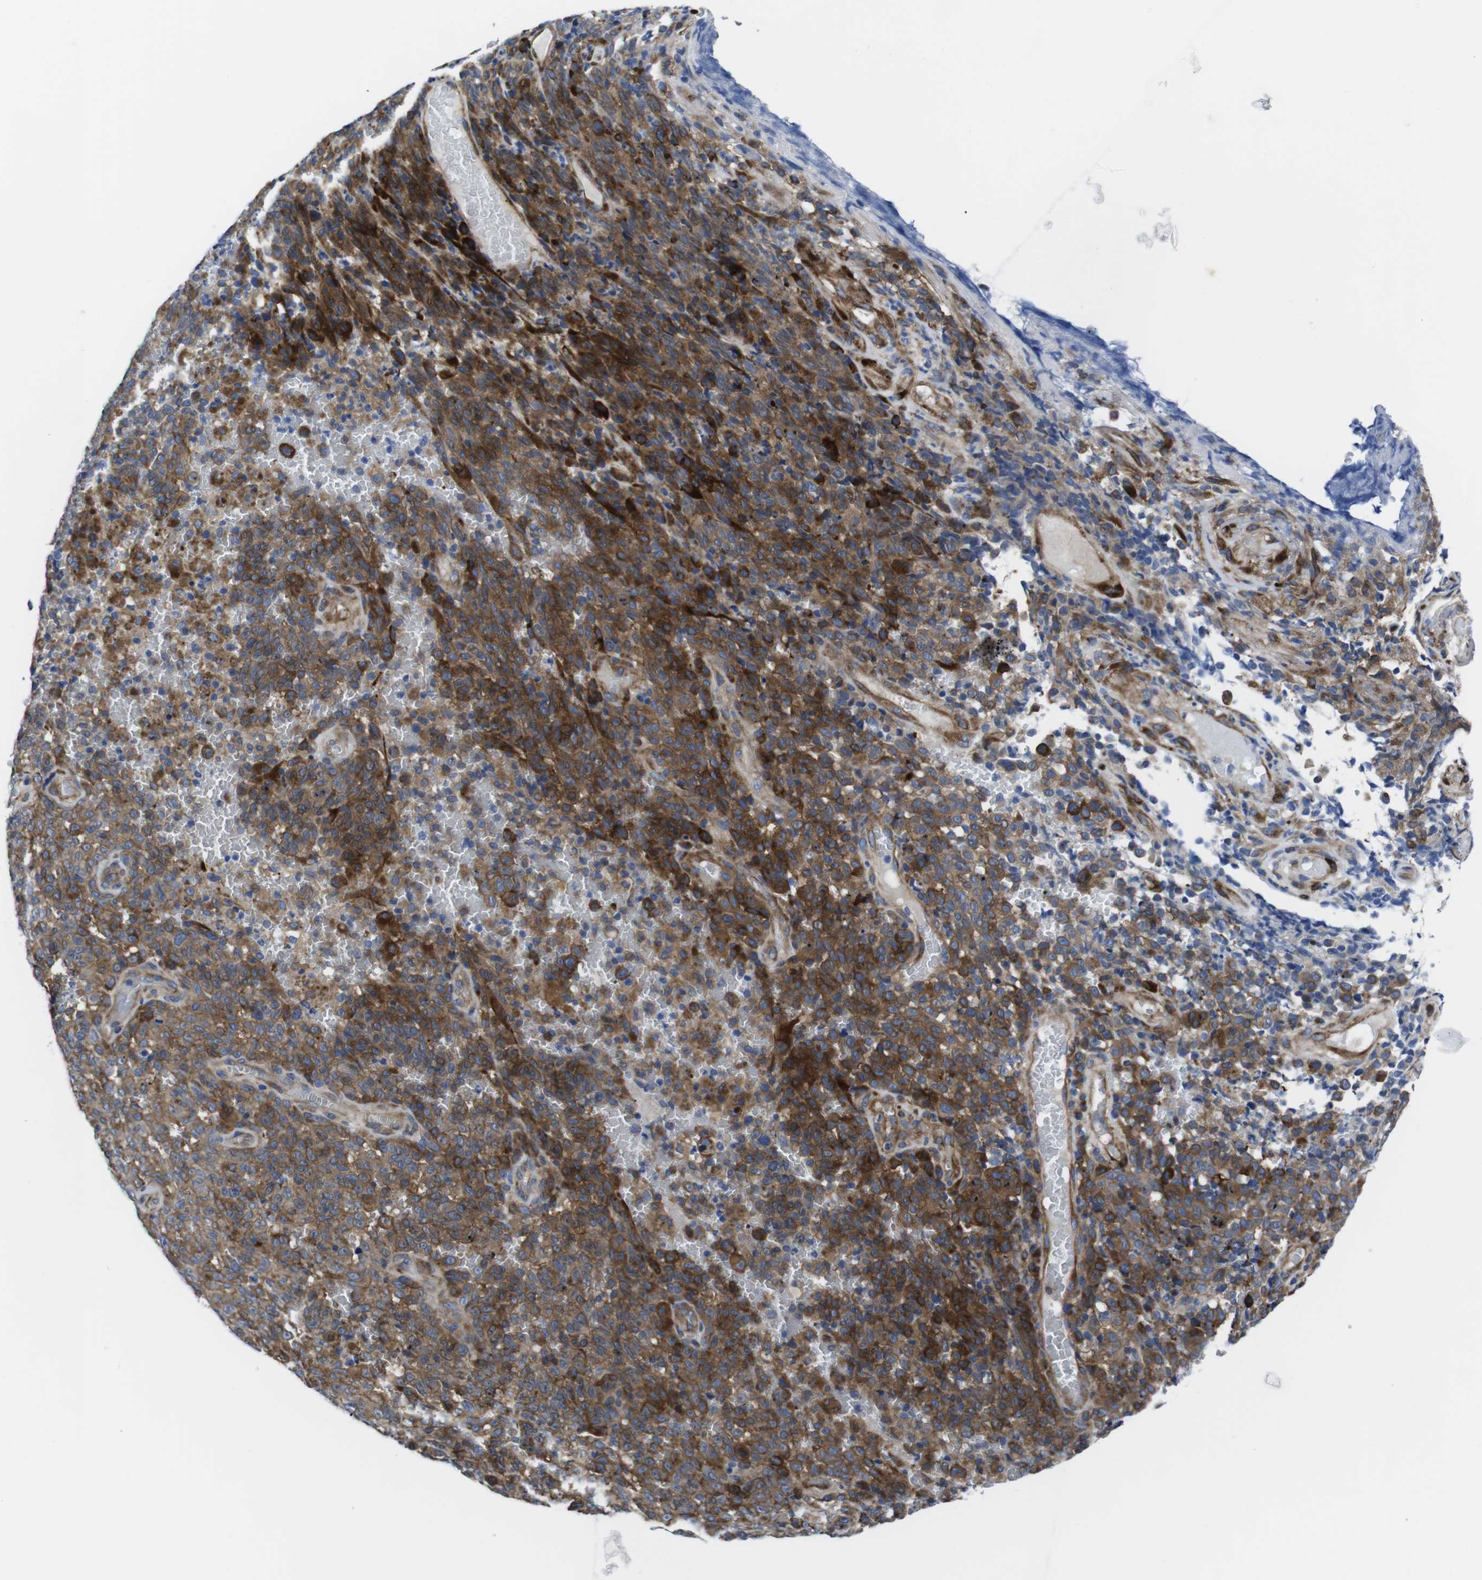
{"staining": {"intensity": "moderate", "quantity": ">75%", "location": "cytoplasmic/membranous"}, "tissue": "melanoma", "cell_type": "Tumor cells", "image_type": "cancer", "snomed": [{"axis": "morphology", "description": "Malignant melanoma, NOS"}, {"axis": "topography", "description": "Skin"}], "caption": "Immunohistochemical staining of human malignant melanoma displays moderate cytoplasmic/membranous protein expression in approximately >75% of tumor cells.", "gene": "EIF4A1", "patient": {"sex": "female", "age": 82}}